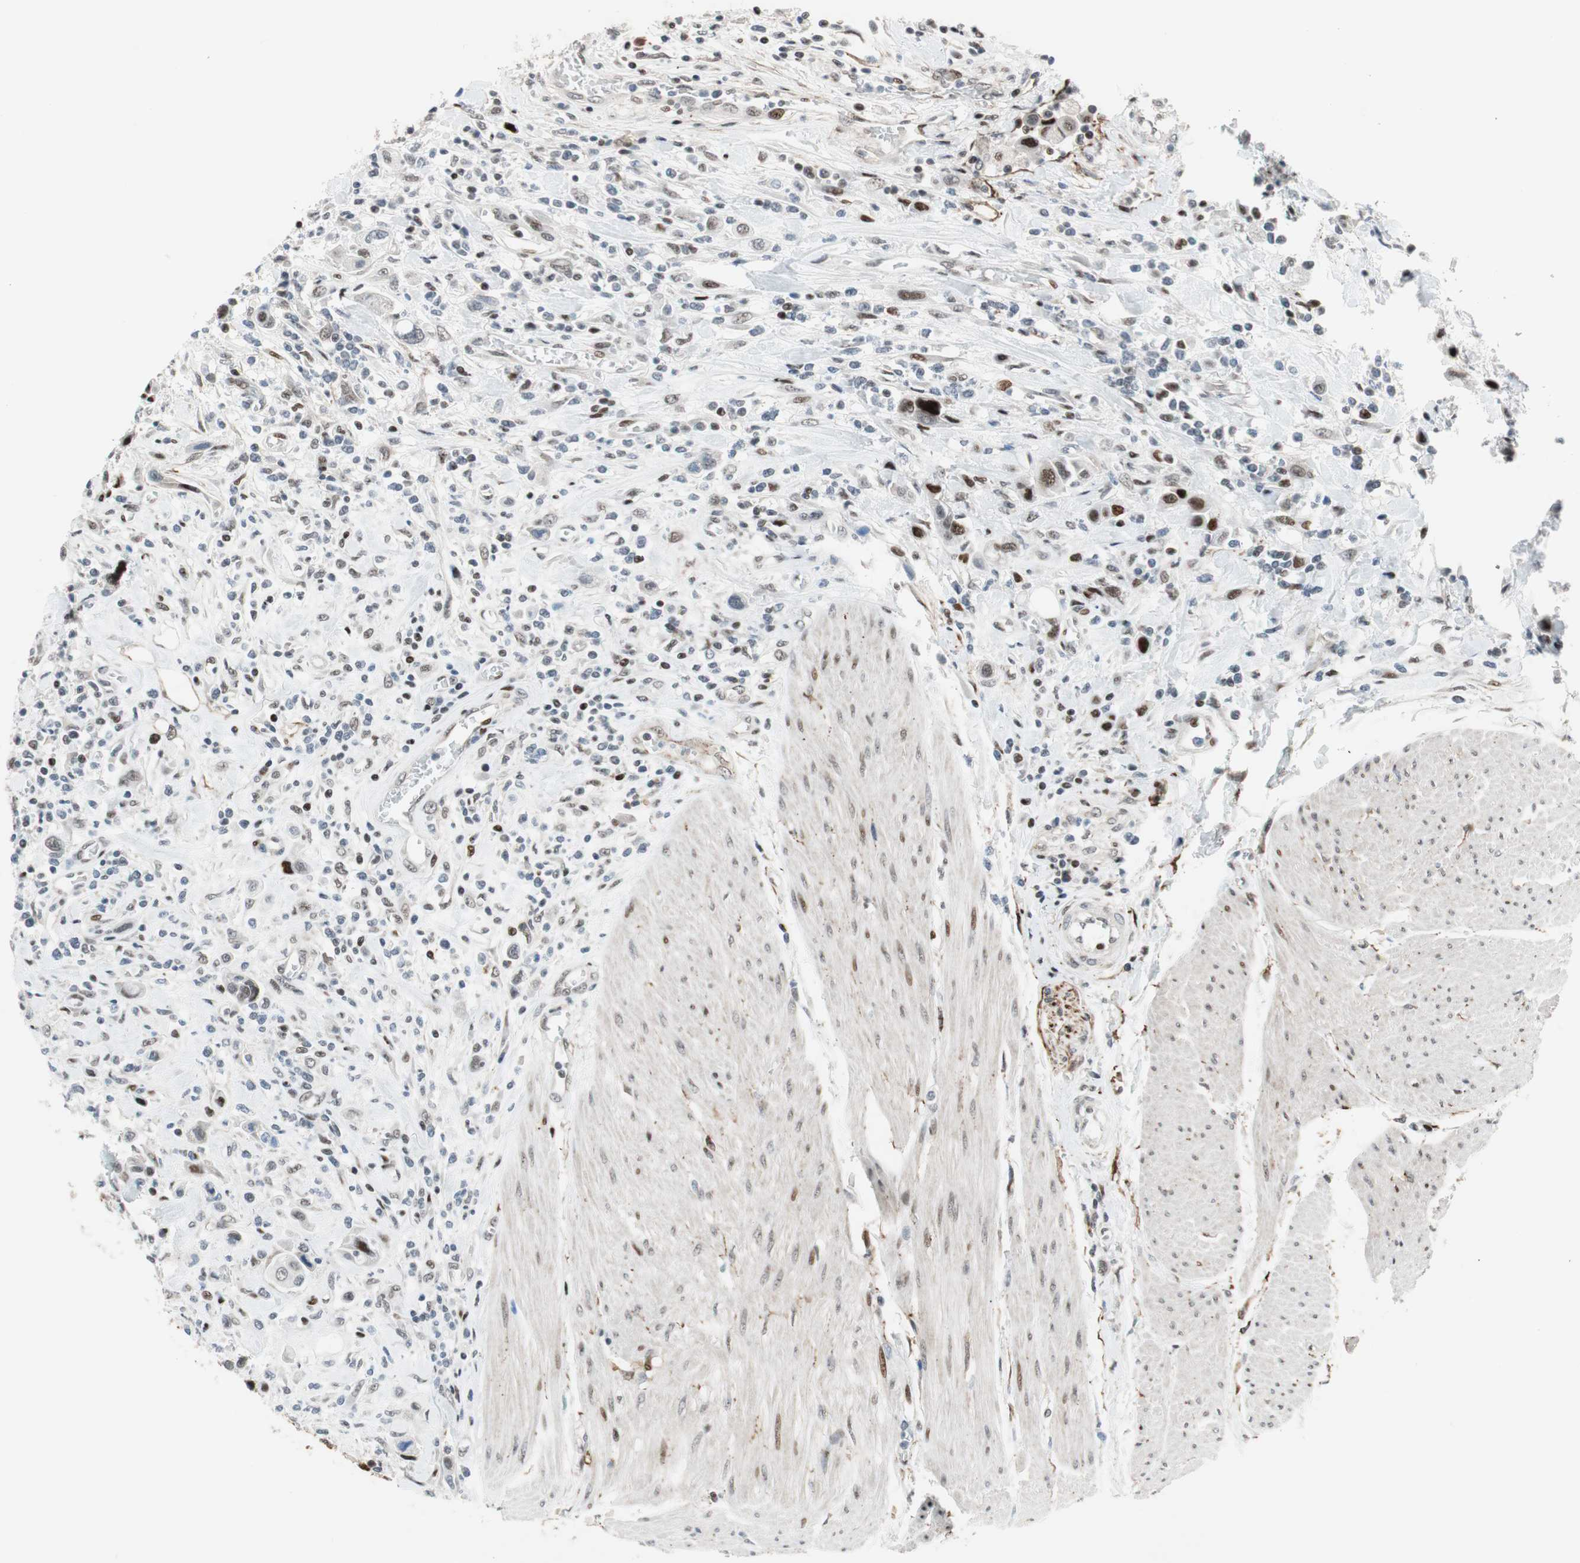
{"staining": {"intensity": "strong", "quantity": "<25%", "location": "nuclear"}, "tissue": "urothelial cancer", "cell_type": "Tumor cells", "image_type": "cancer", "snomed": [{"axis": "morphology", "description": "Urothelial carcinoma, High grade"}, {"axis": "topography", "description": "Urinary bladder"}], "caption": "The histopathology image shows staining of urothelial cancer, revealing strong nuclear protein staining (brown color) within tumor cells.", "gene": "FBXO44", "patient": {"sex": "male", "age": 50}}